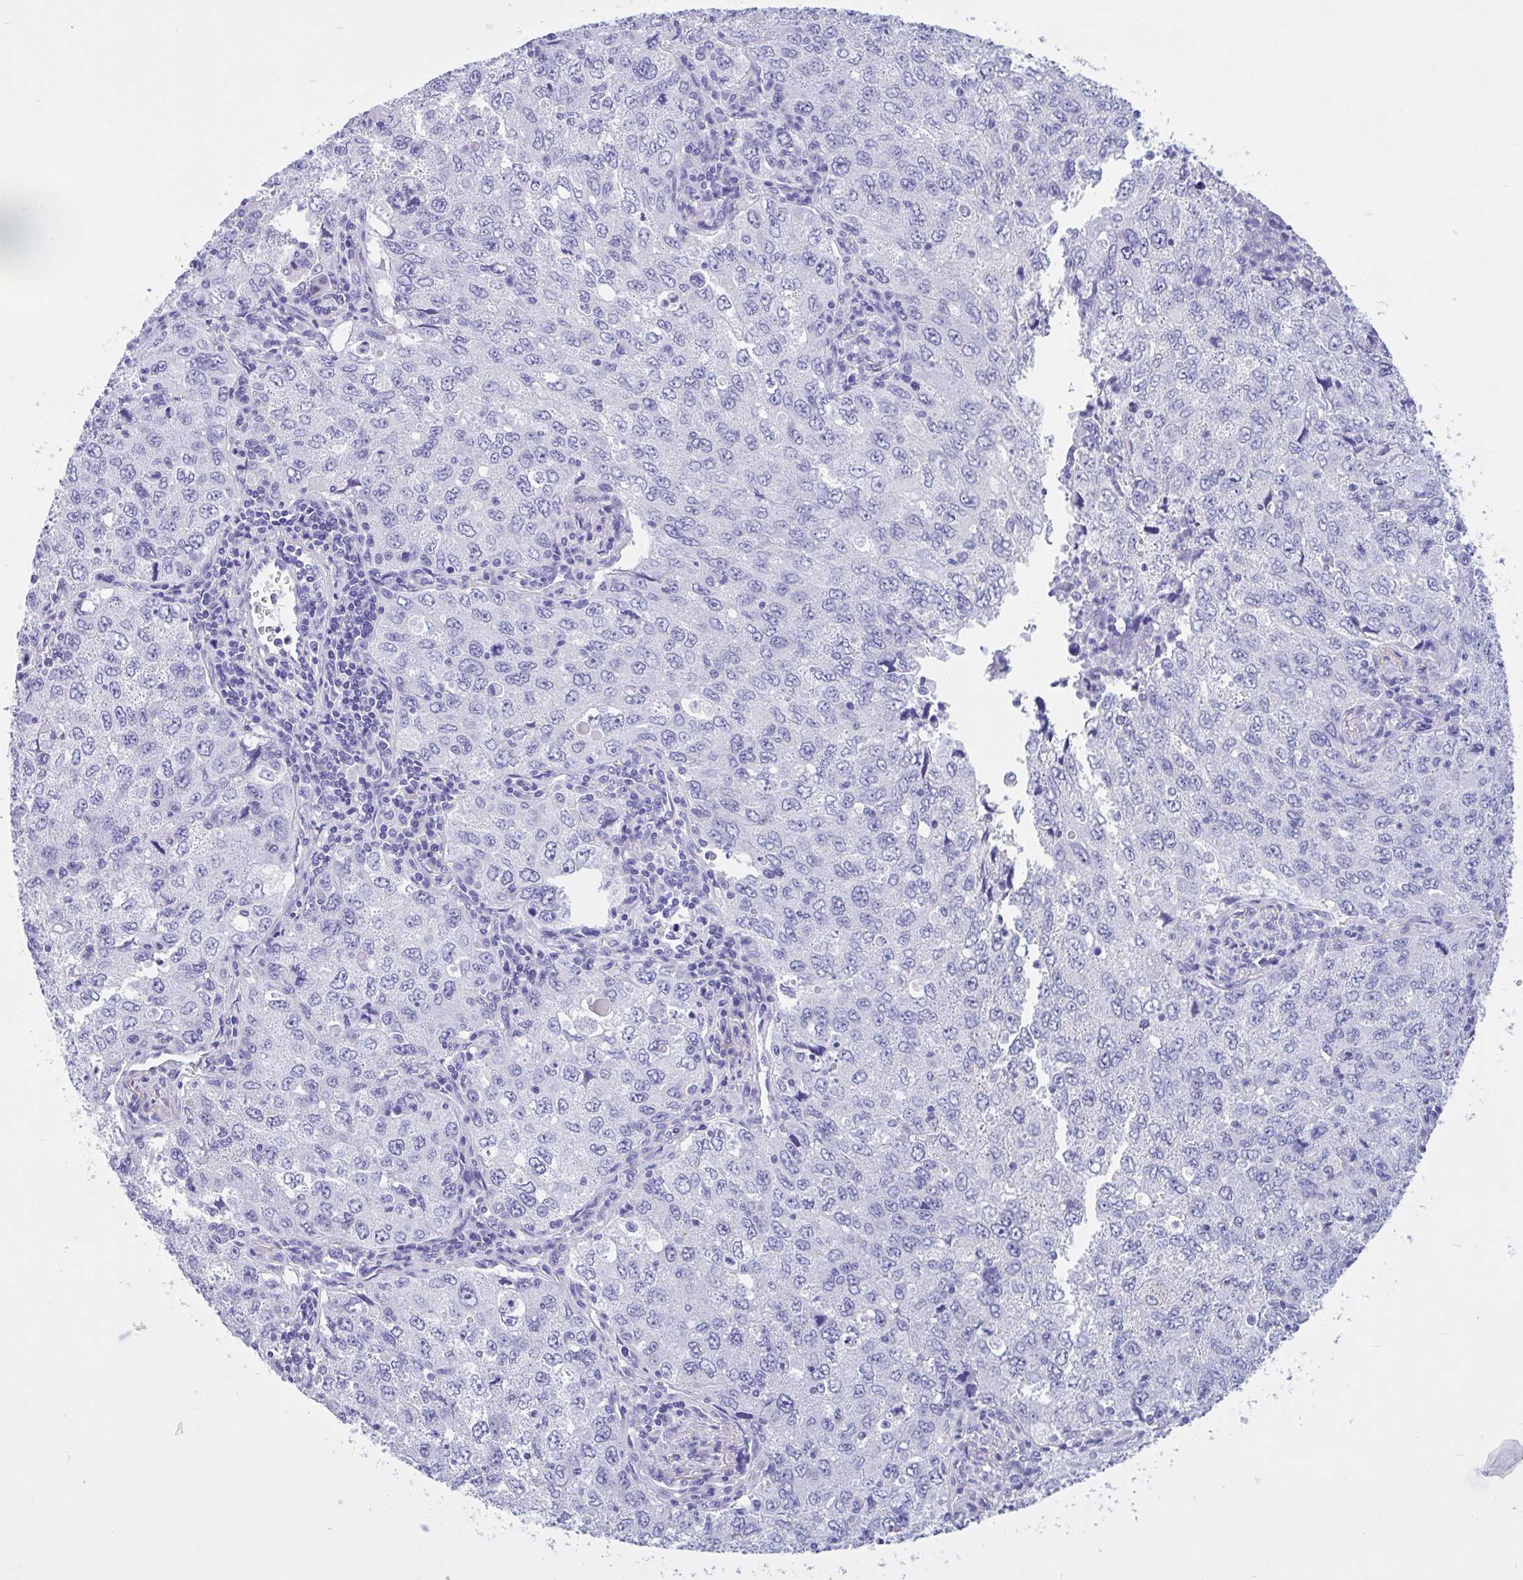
{"staining": {"intensity": "negative", "quantity": "none", "location": "none"}, "tissue": "lung cancer", "cell_type": "Tumor cells", "image_type": "cancer", "snomed": [{"axis": "morphology", "description": "Adenocarcinoma, NOS"}, {"axis": "topography", "description": "Lung"}], "caption": "This is an immunohistochemistry (IHC) photomicrograph of human lung cancer. There is no staining in tumor cells.", "gene": "OR4N4", "patient": {"sex": "female", "age": 57}}